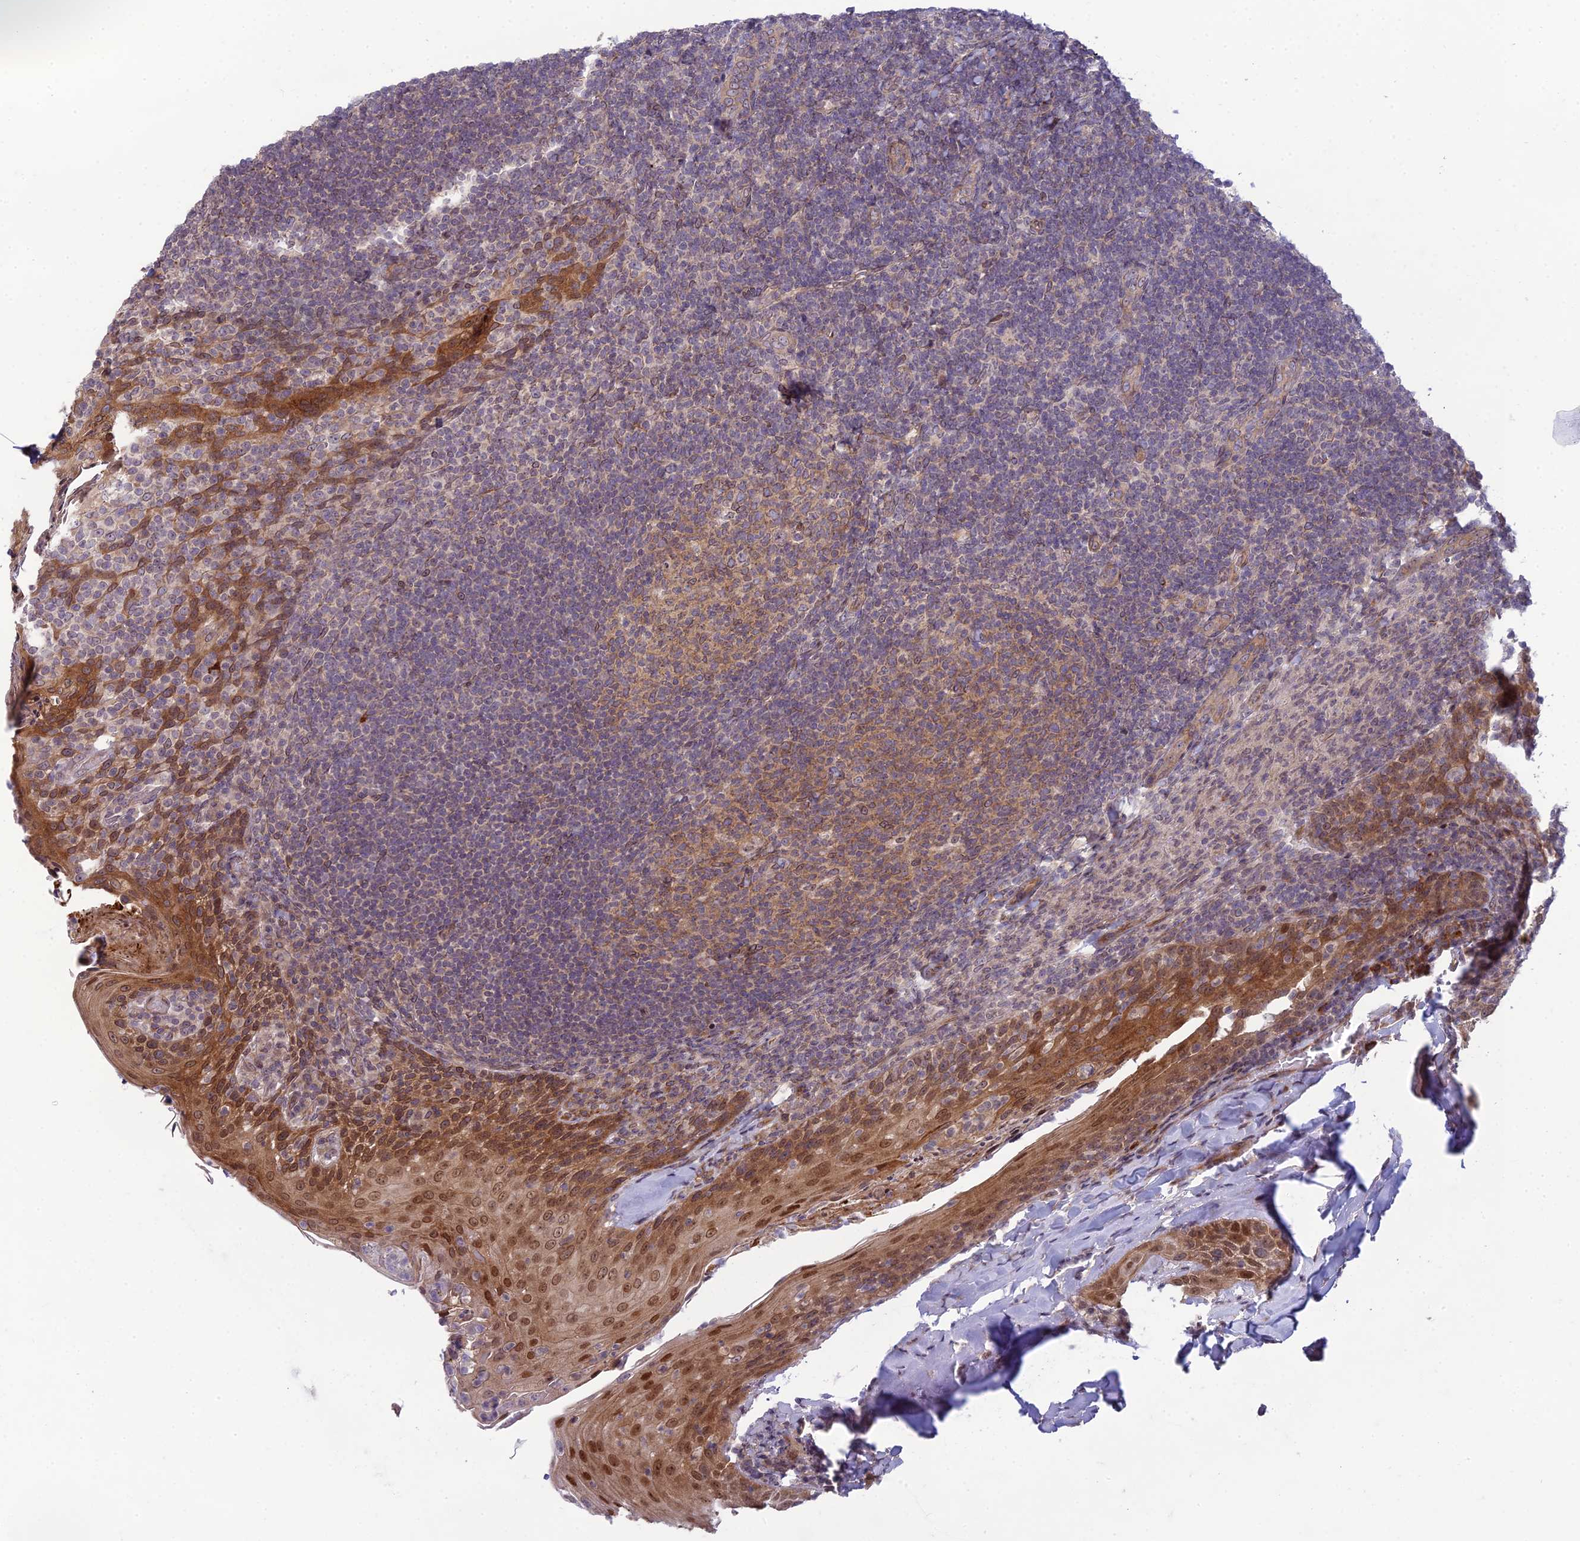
{"staining": {"intensity": "moderate", "quantity": ">75%", "location": "cytoplasmic/membranous"}, "tissue": "tonsil", "cell_type": "Germinal center cells", "image_type": "normal", "snomed": [{"axis": "morphology", "description": "Normal tissue, NOS"}, {"axis": "topography", "description": "Tonsil"}], "caption": "A high-resolution micrograph shows immunohistochemistry (IHC) staining of normal tonsil, which reveals moderate cytoplasmic/membranous expression in about >75% of germinal center cells. The protein is stained brown, and the nuclei are stained in blue (DAB (3,3'-diaminobenzidine) IHC with brightfield microscopy, high magnification).", "gene": "DTX2", "patient": {"sex": "female", "age": 10}}